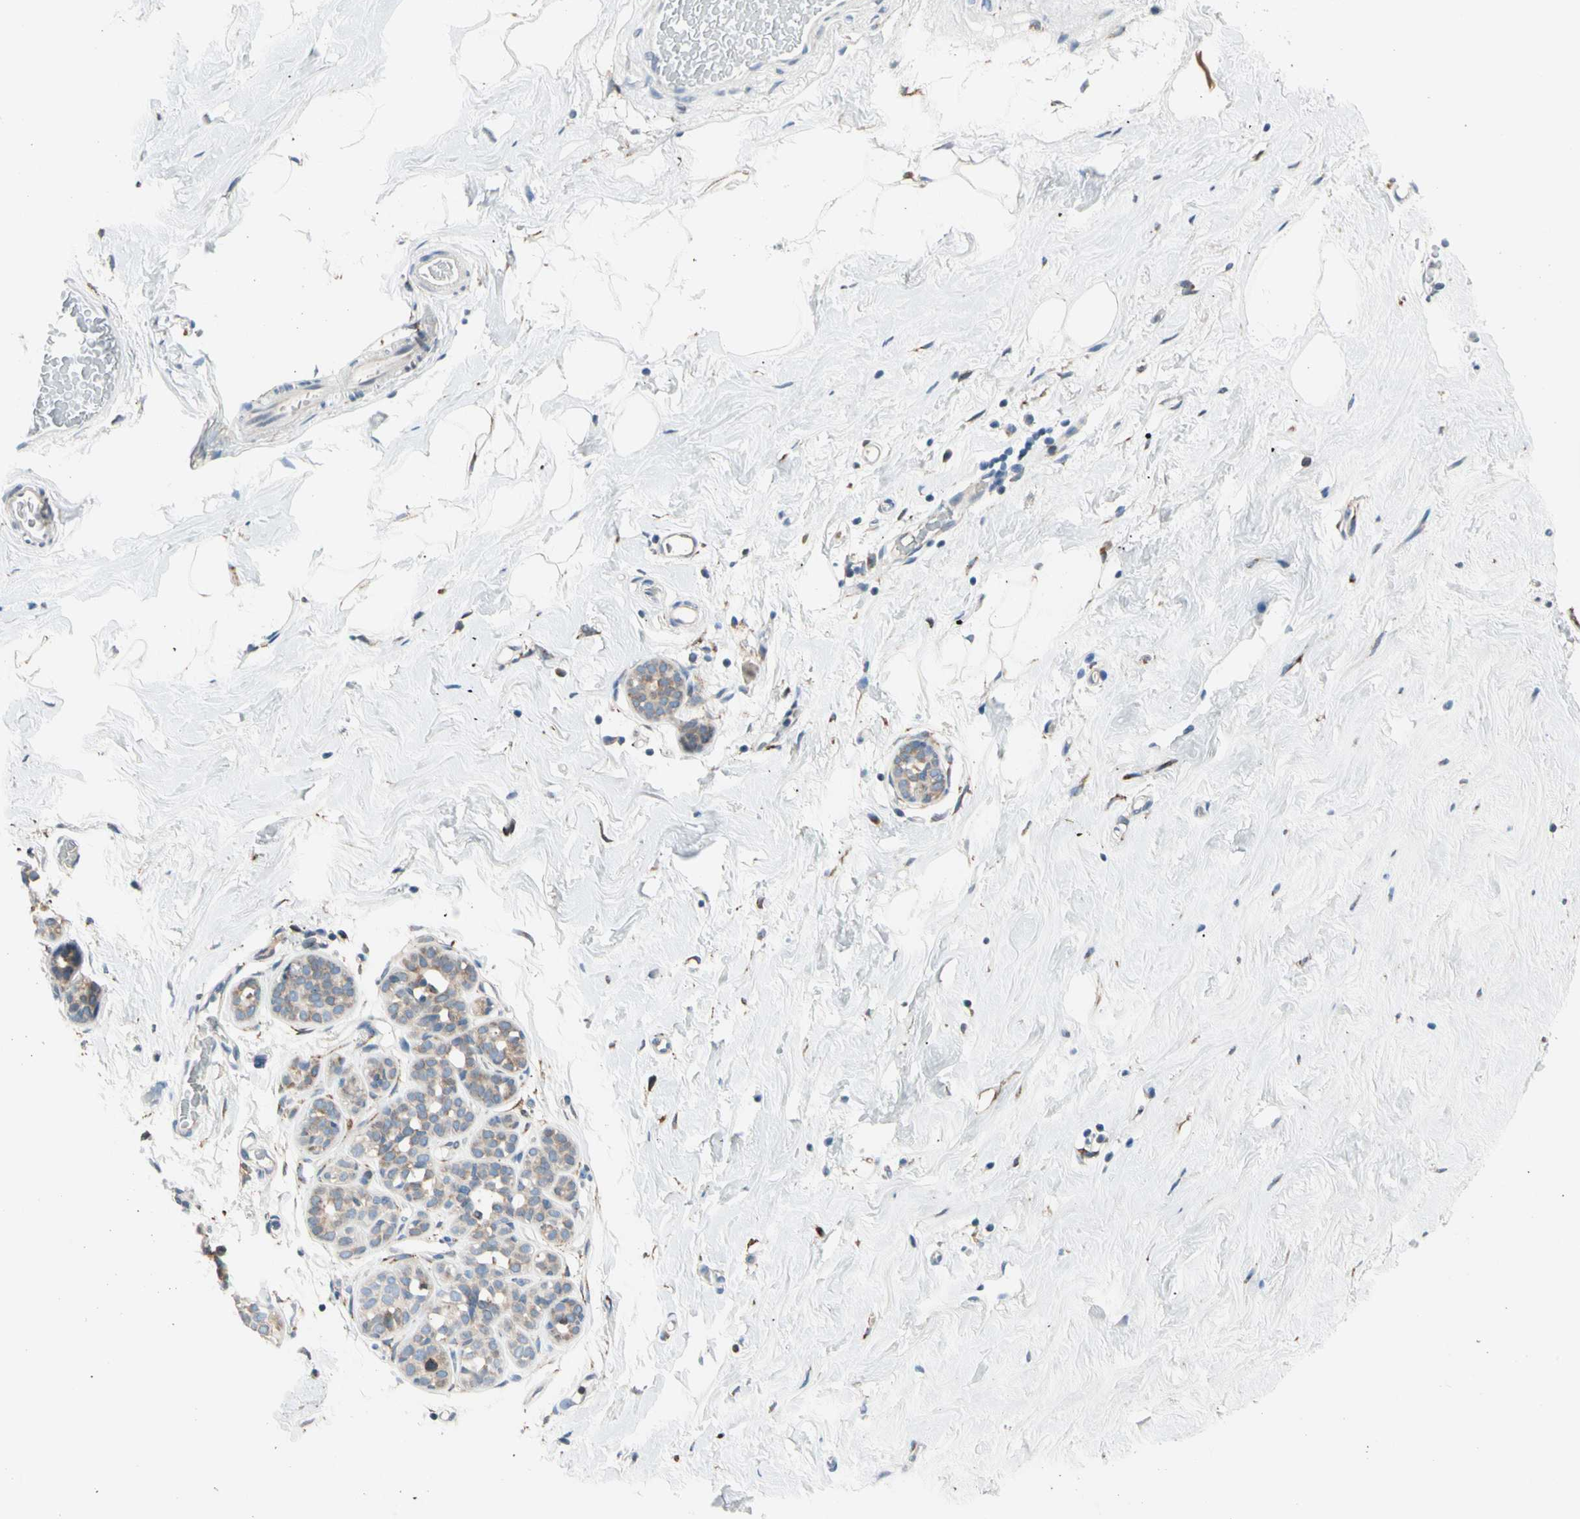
{"staining": {"intensity": "negative", "quantity": "none", "location": "none"}, "tissue": "breast", "cell_type": "Adipocytes", "image_type": "normal", "snomed": [{"axis": "morphology", "description": "Normal tissue, NOS"}, {"axis": "topography", "description": "Breast"}], "caption": "The image reveals no significant staining in adipocytes of breast.", "gene": "LRPAP1", "patient": {"sex": "female", "age": 75}}